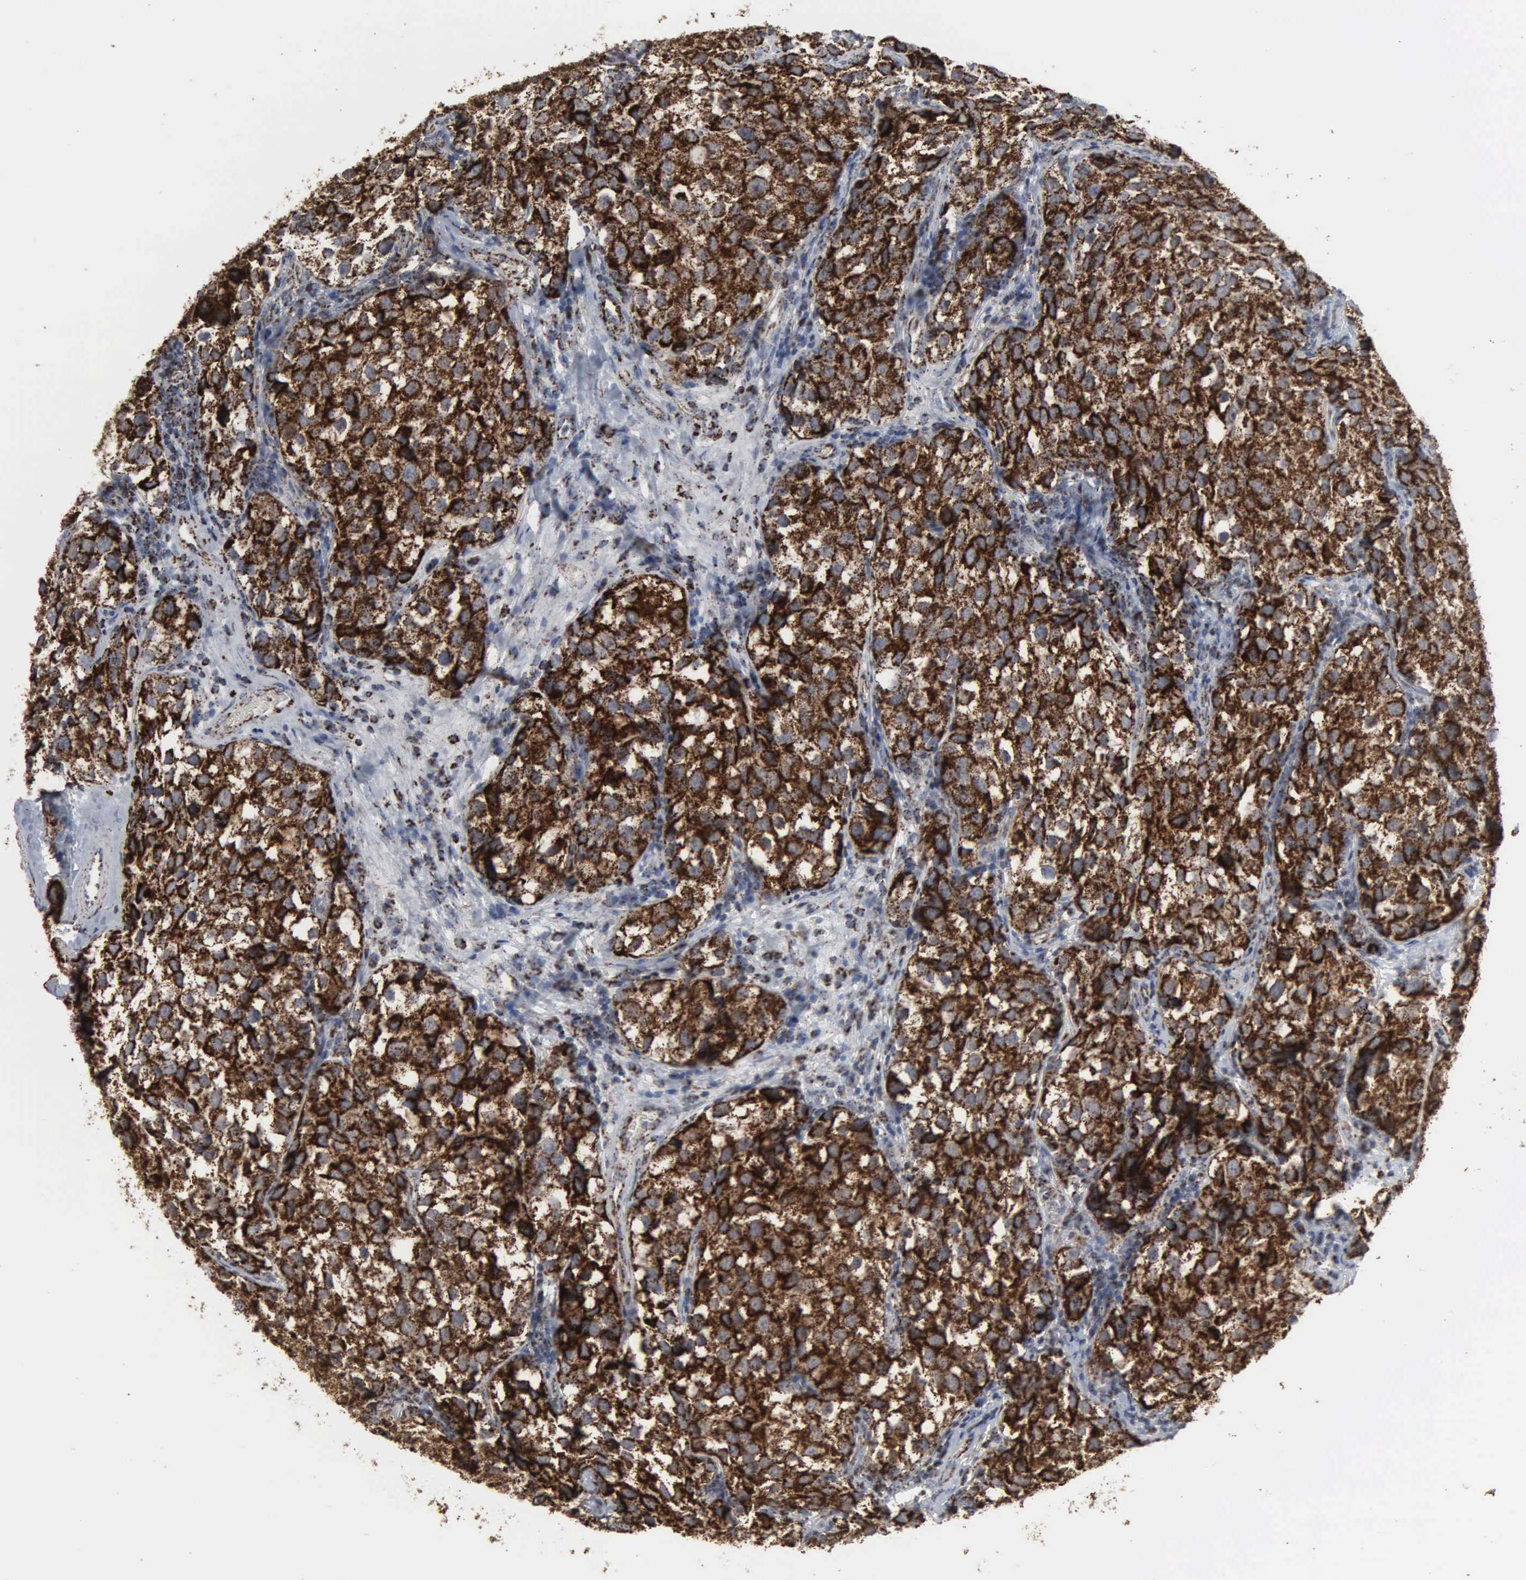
{"staining": {"intensity": "strong", "quantity": ">75%", "location": "cytoplasmic/membranous"}, "tissue": "testis cancer", "cell_type": "Tumor cells", "image_type": "cancer", "snomed": [{"axis": "morphology", "description": "Seminoma, NOS"}, {"axis": "topography", "description": "Testis"}], "caption": "The micrograph reveals immunohistochemical staining of testis cancer. There is strong cytoplasmic/membranous expression is present in about >75% of tumor cells.", "gene": "HSPA9", "patient": {"sex": "male", "age": 39}}